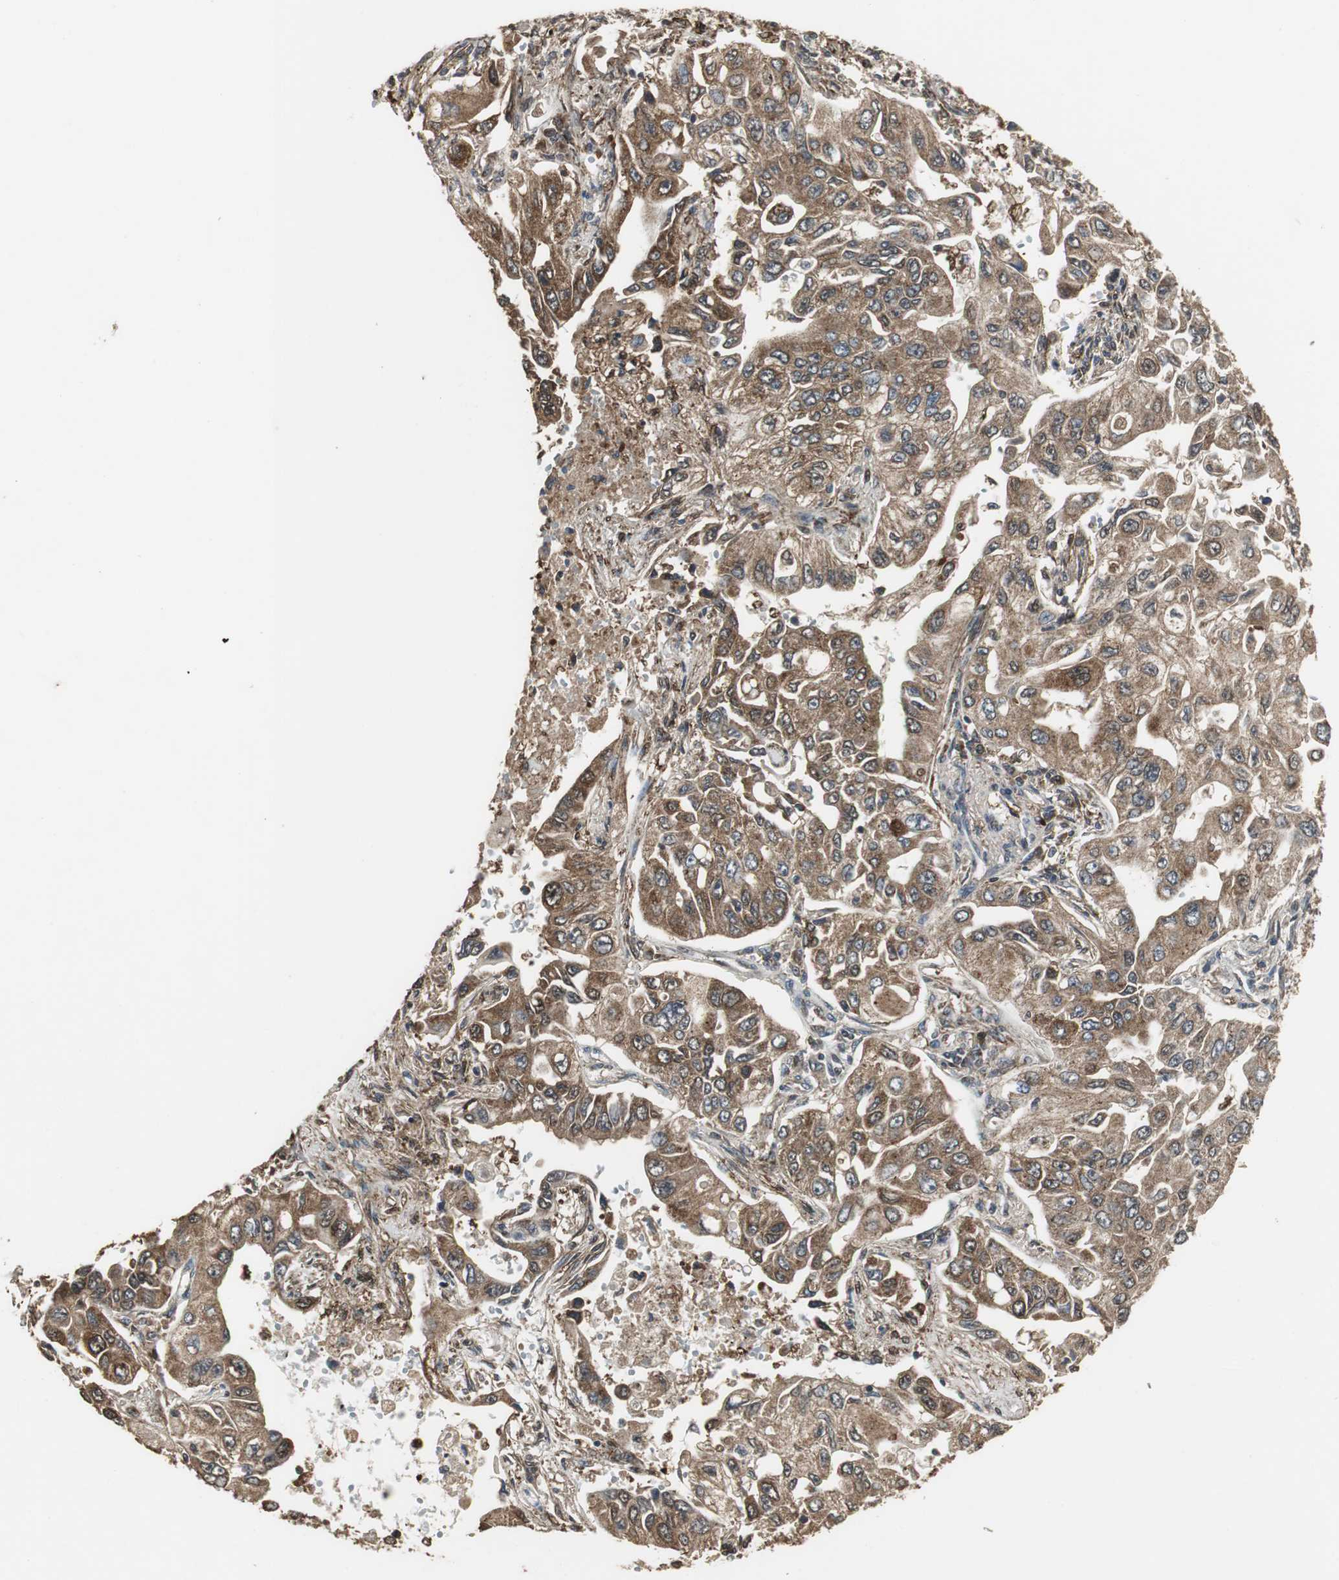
{"staining": {"intensity": "moderate", "quantity": ">75%", "location": "cytoplasmic/membranous"}, "tissue": "lung cancer", "cell_type": "Tumor cells", "image_type": "cancer", "snomed": [{"axis": "morphology", "description": "Adenocarcinoma, NOS"}, {"axis": "topography", "description": "Lung"}], "caption": "Immunohistochemical staining of human lung cancer displays moderate cytoplasmic/membranous protein expression in approximately >75% of tumor cells. Ihc stains the protein in brown and the nuclei are stained blue.", "gene": "JTB", "patient": {"sex": "male", "age": 84}}